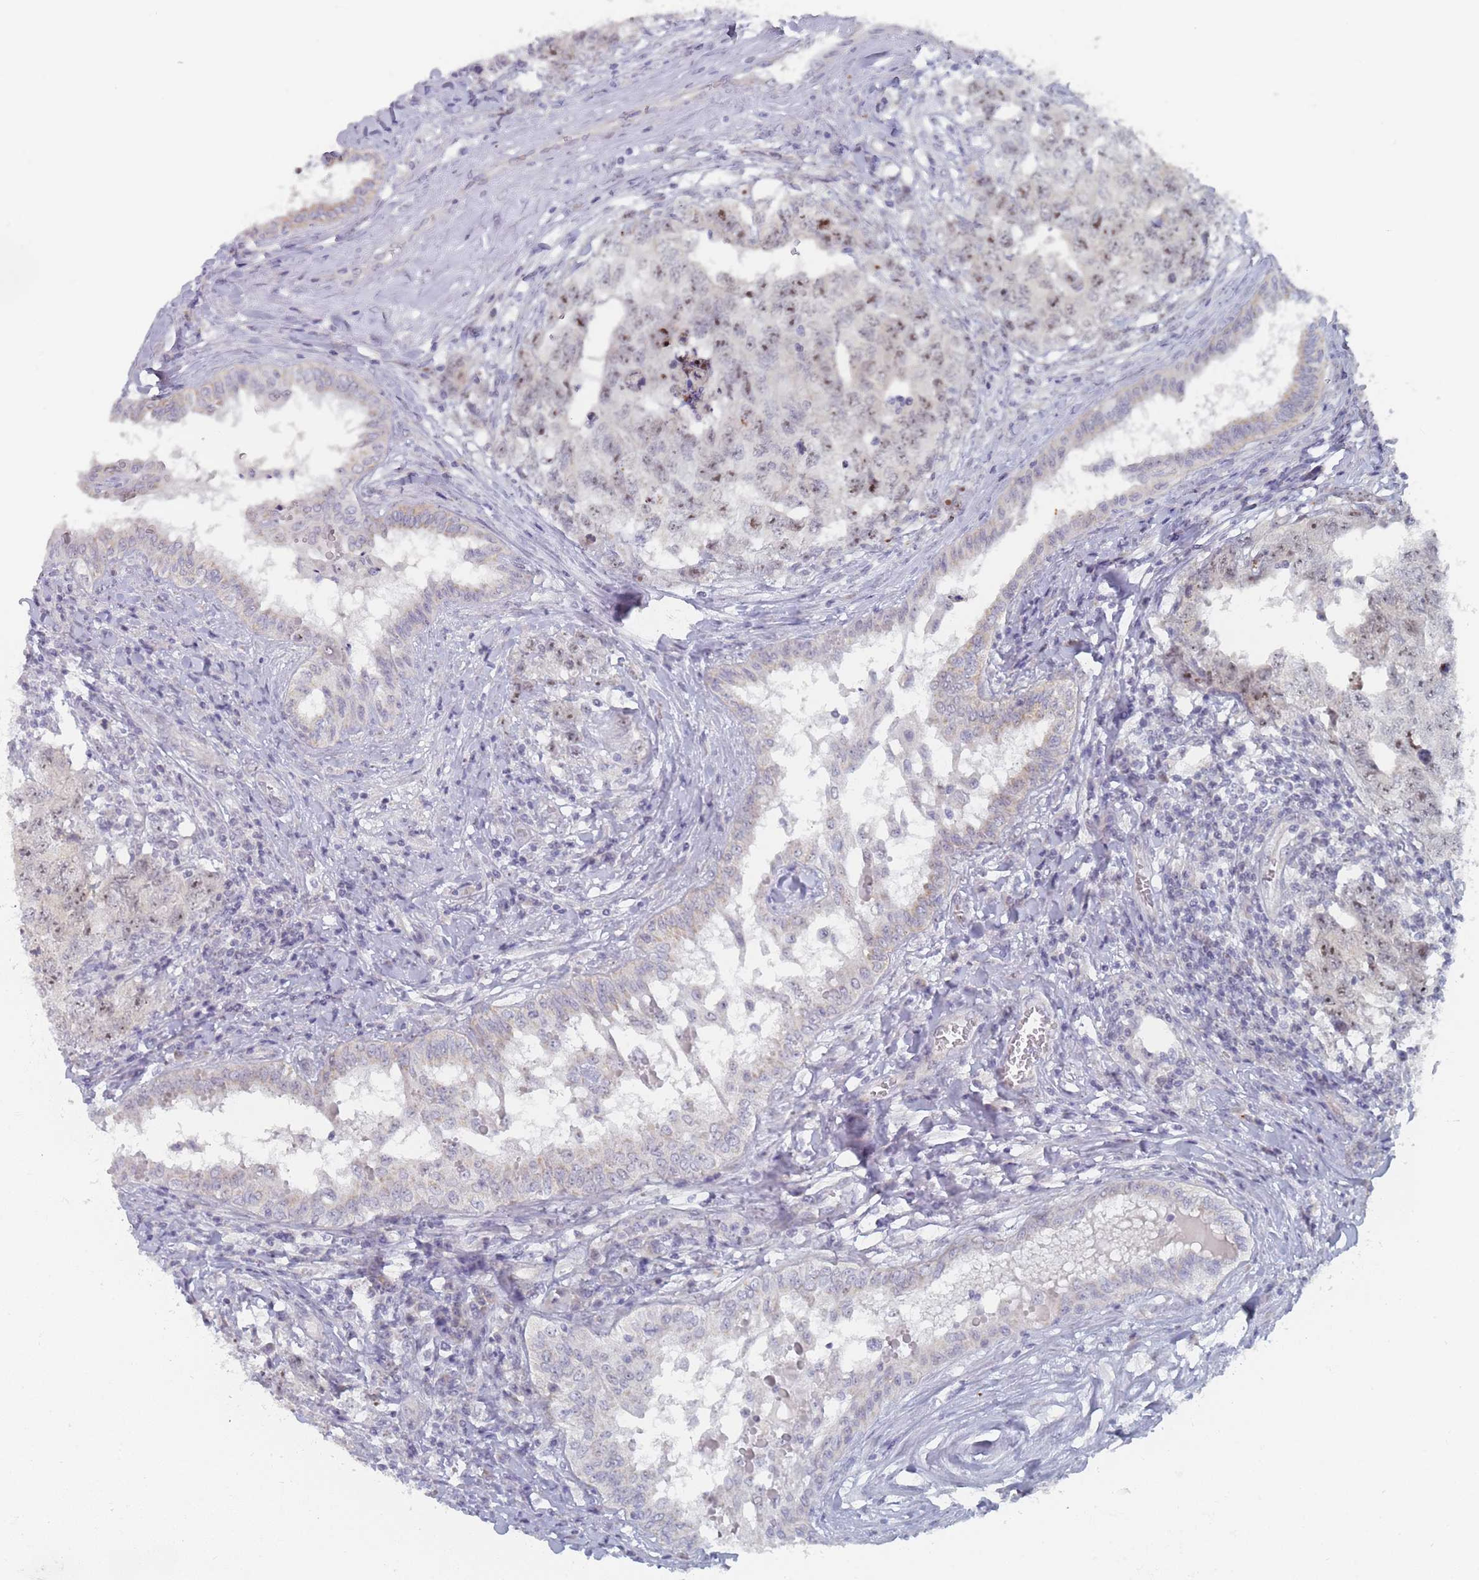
{"staining": {"intensity": "moderate", "quantity": "<25%", "location": "nuclear"}, "tissue": "testis cancer", "cell_type": "Tumor cells", "image_type": "cancer", "snomed": [{"axis": "morphology", "description": "Carcinoma, Embryonal, NOS"}, {"axis": "topography", "description": "Testis"}], "caption": "An IHC photomicrograph of neoplastic tissue is shown. Protein staining in brown highlights moderate nuclear positivity in testis cancer (embryonal carcinoma) within tumor cells.", "gene": "RNF8", "patient": {"sex": "male", "age": 31}}